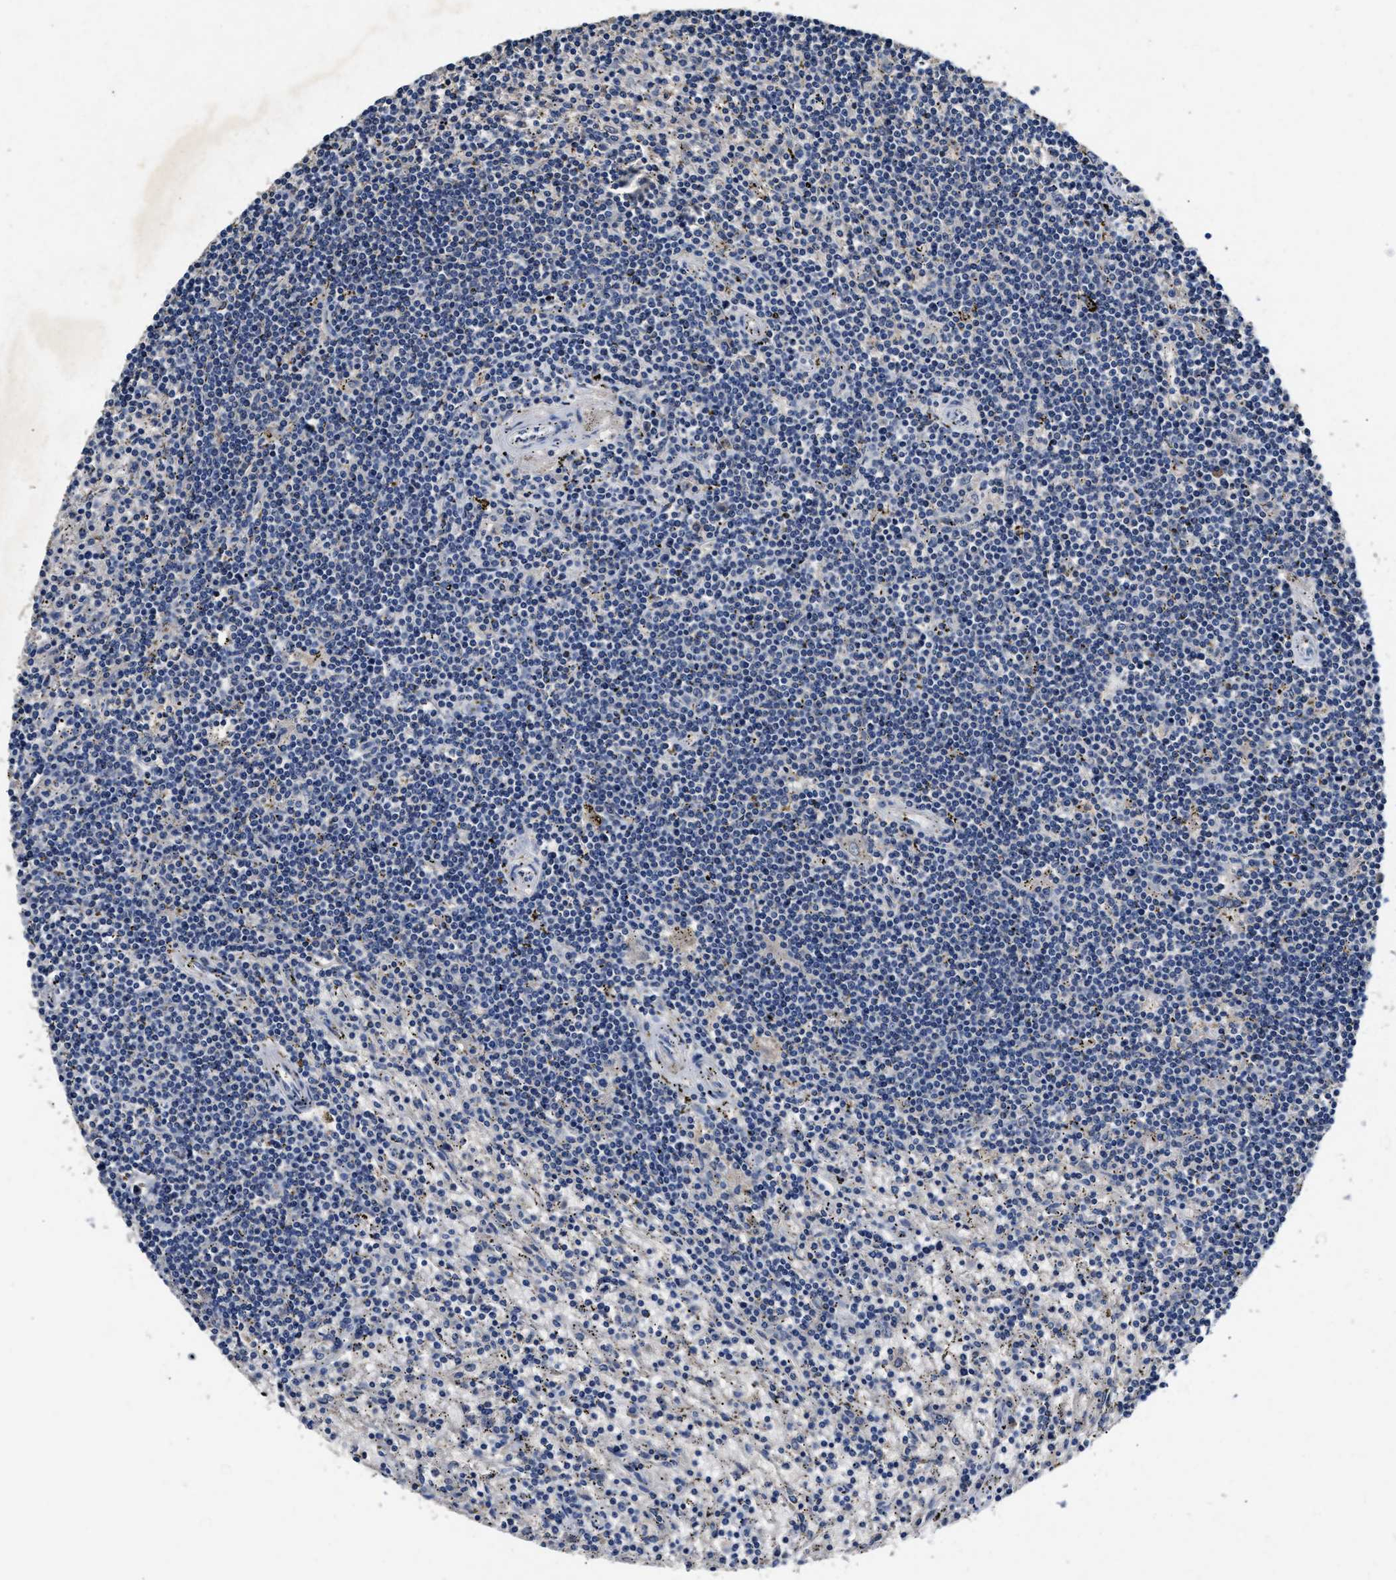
{"staining": {"intensity": "negative", "quantity": "none", "location": "none"}, "tissue": "lymphoma", "cell_type": "Tumor cells", "image_type": "cancer", "snomed": [{"axis": "morphology", "description": "Malignant lymphoma, non-Hodgkin's type, Low grade"}, {"axis": "topography", "description": "Spleen"}], "caption": "Malignant lymphoma, non-Hodgkin's type (low-grade) was stained to show a protein in brown. There is no significant positivity in tumor cells.", "gene": "SLCO2B1", "patient": {"sex": "male", "age": 76}}